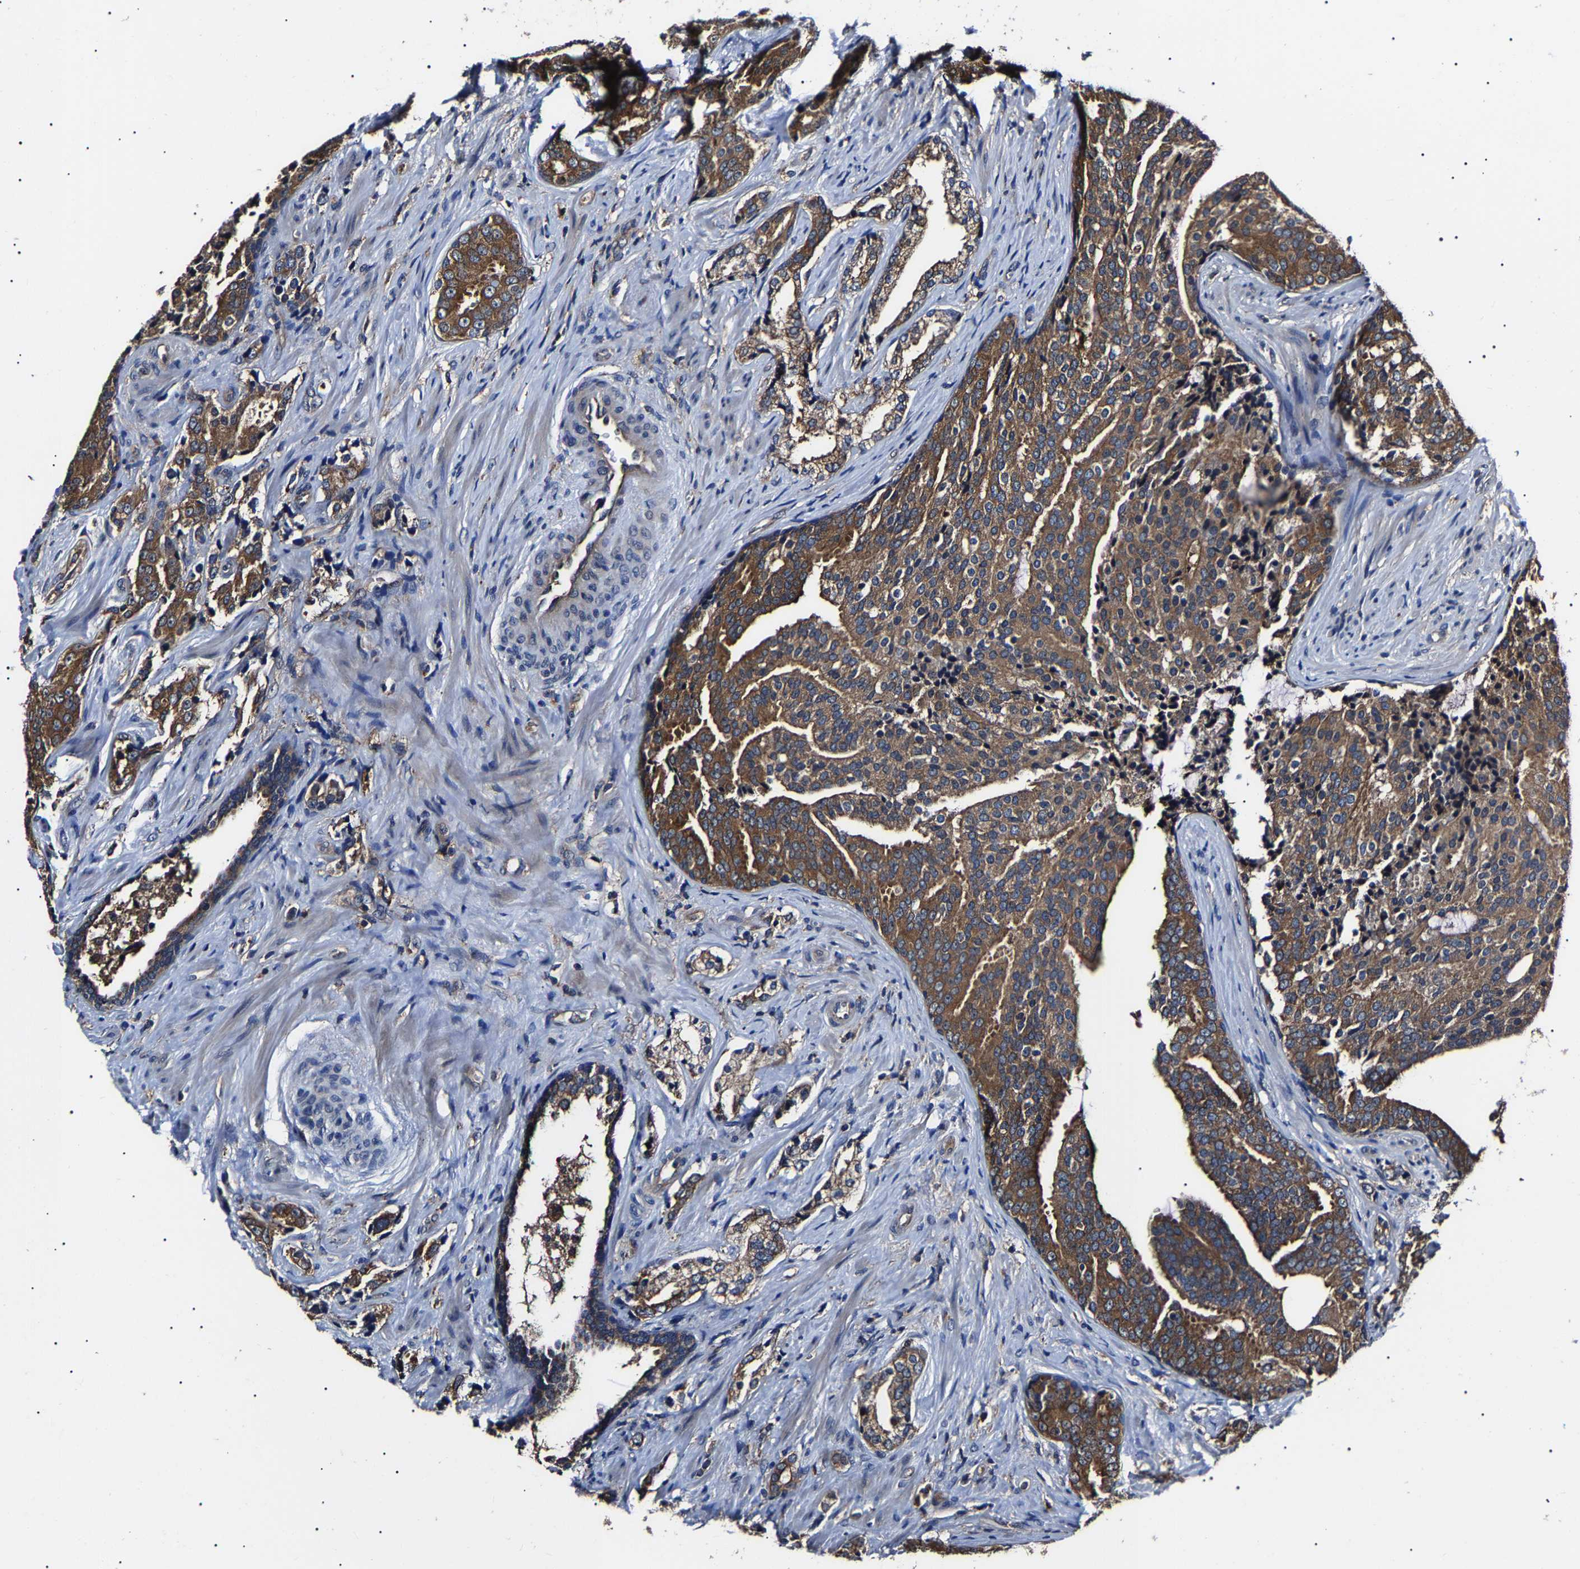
{"staining": {"intensity": "moderate", "quantity": ">75%", "location": "cytoplasmic/membranous"}, "tissue": "prostate cancer", "cell_type": "Tumor cells", "image_type": "cancer", "snomed": [{"axis": "morphology", "description": "Adenocarcinoma, High grade"}, {"axis": "topography", "description": "Prostate"}], "caption": "A brown stain shows moderate cytoplasmic/membranous expression of a protein in adenocarcinoma (high-grade) (prostate) tumor cells.", "gene": "CCT8", "patient": {"sex": "male", "age": 71}}